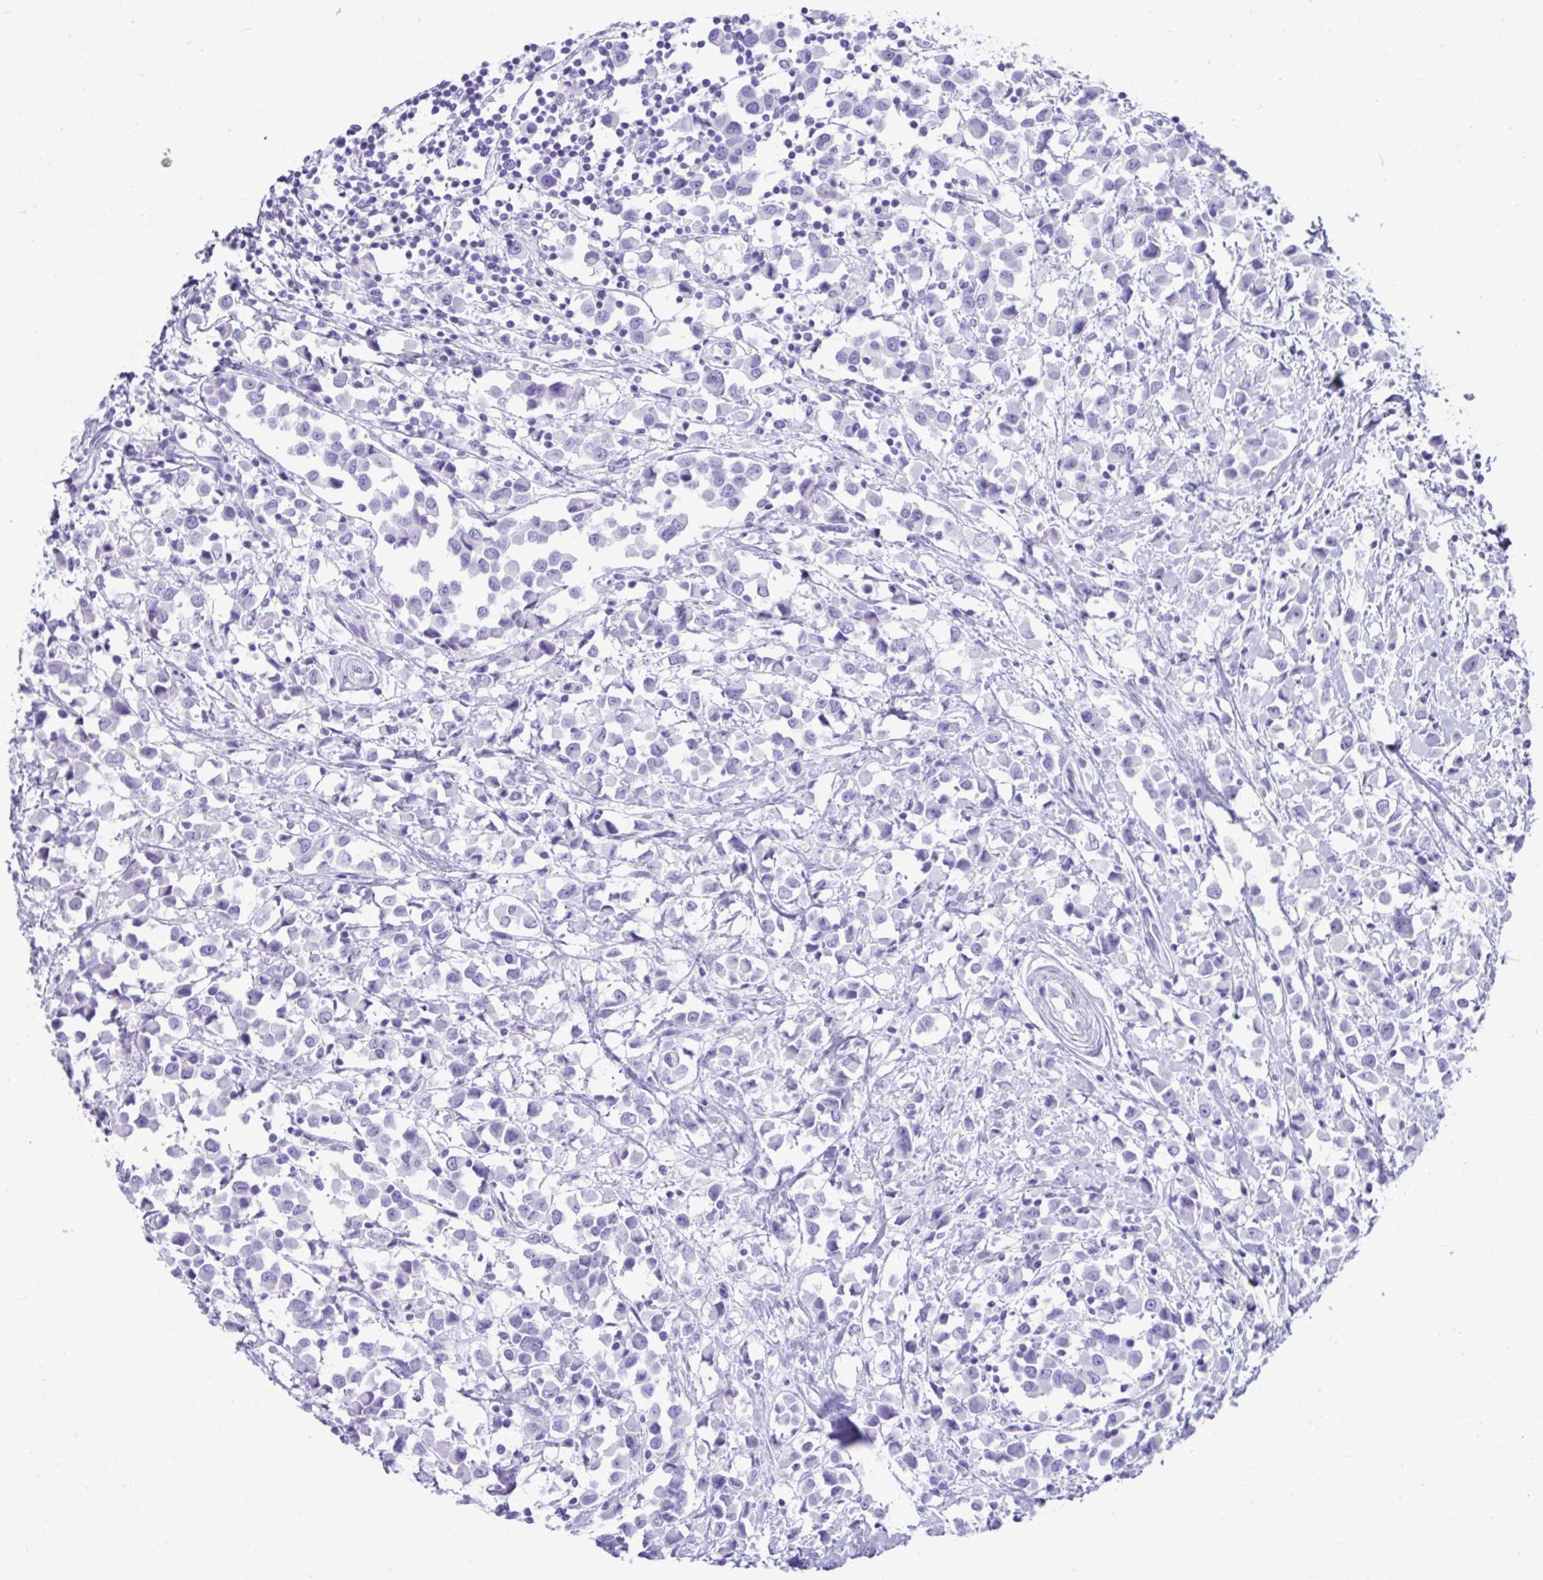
{"staining": {"intensity": "negative", "quantity": "none", "location": "none"}, "tissue": "breast cancer", "cell_type": "Tumor cells", "image_type": "cancer", "snomed": [{"axis": "morphology", "description": "Duct carcinoma"}, {"axis": "topography", "description": "Breast"}], "caption": "Protein analysis of intraductal carcinoma (breast) demonstrates no significant staining in tumor cells.", "gene": "PSCA", "patient": {"sex": "female", "age": 61}}